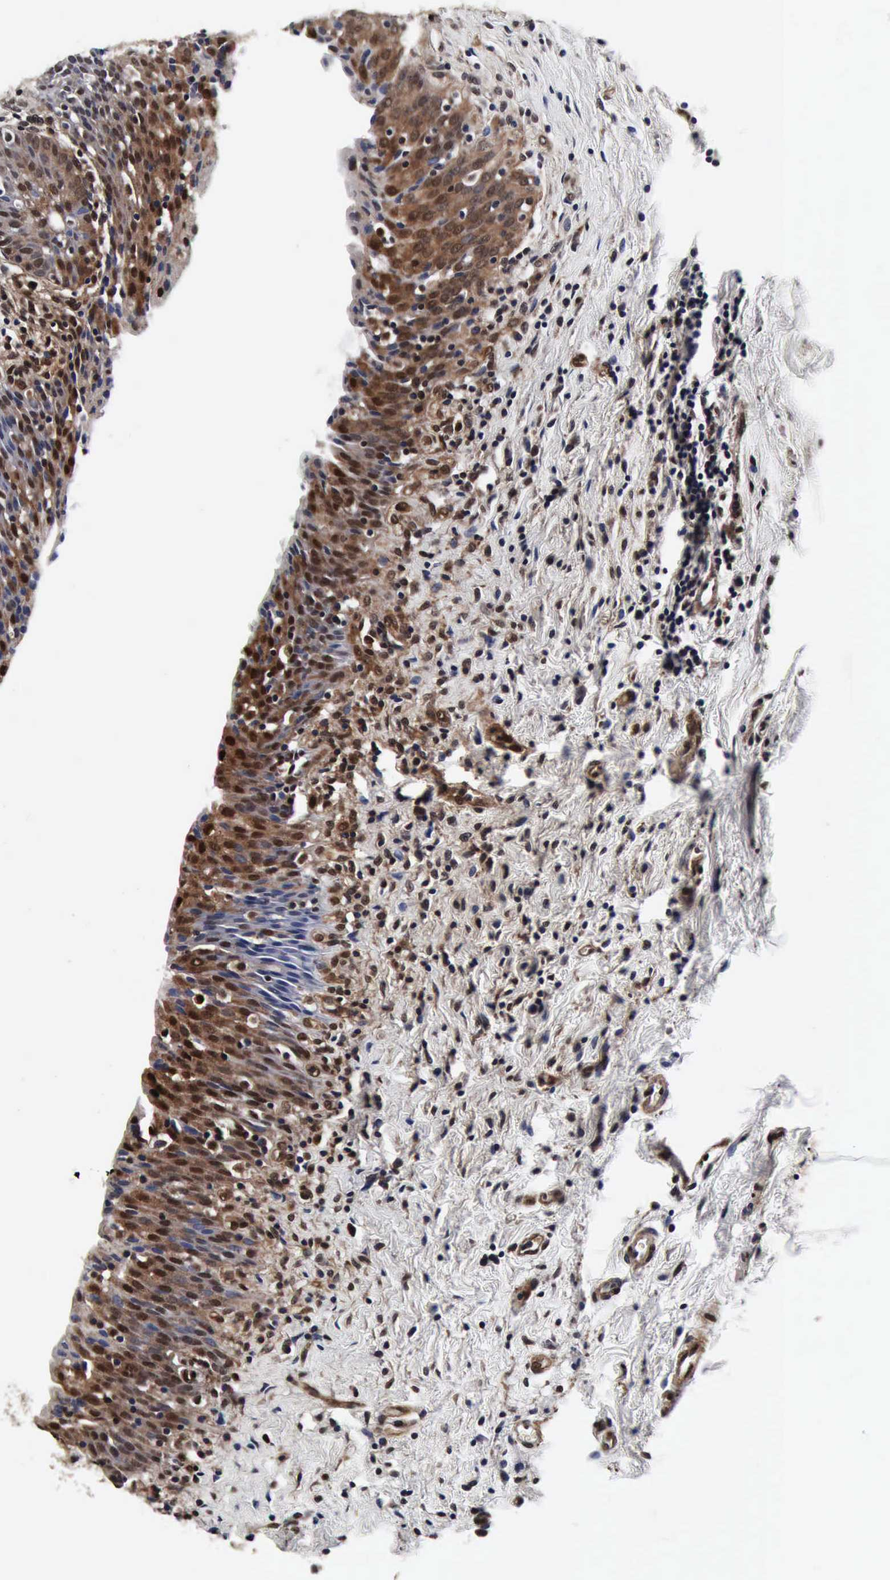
{"staining": {"intensity": "moderate", "quantity": ">75%", "location": "cytoplasmic/membranous,nuclear"}, "tissue": "urinary bladder", "cell_type": "Urothelial cells", "image_type": "normal", "snomed": [{"axis": "morphology", "description": "Normal tissue, NOS"}, {"axis": "topography", "description": "Urinary bladder"}], "caption": "Approximately >75% of urothelial cells in normal urinary bladder display moderate cytoplasmic/membranous,nuclear protein staining as visualized by brown immunohistochemical staining.", "gene": "UBC", "patient": {"sex": "male", "age": 51}}